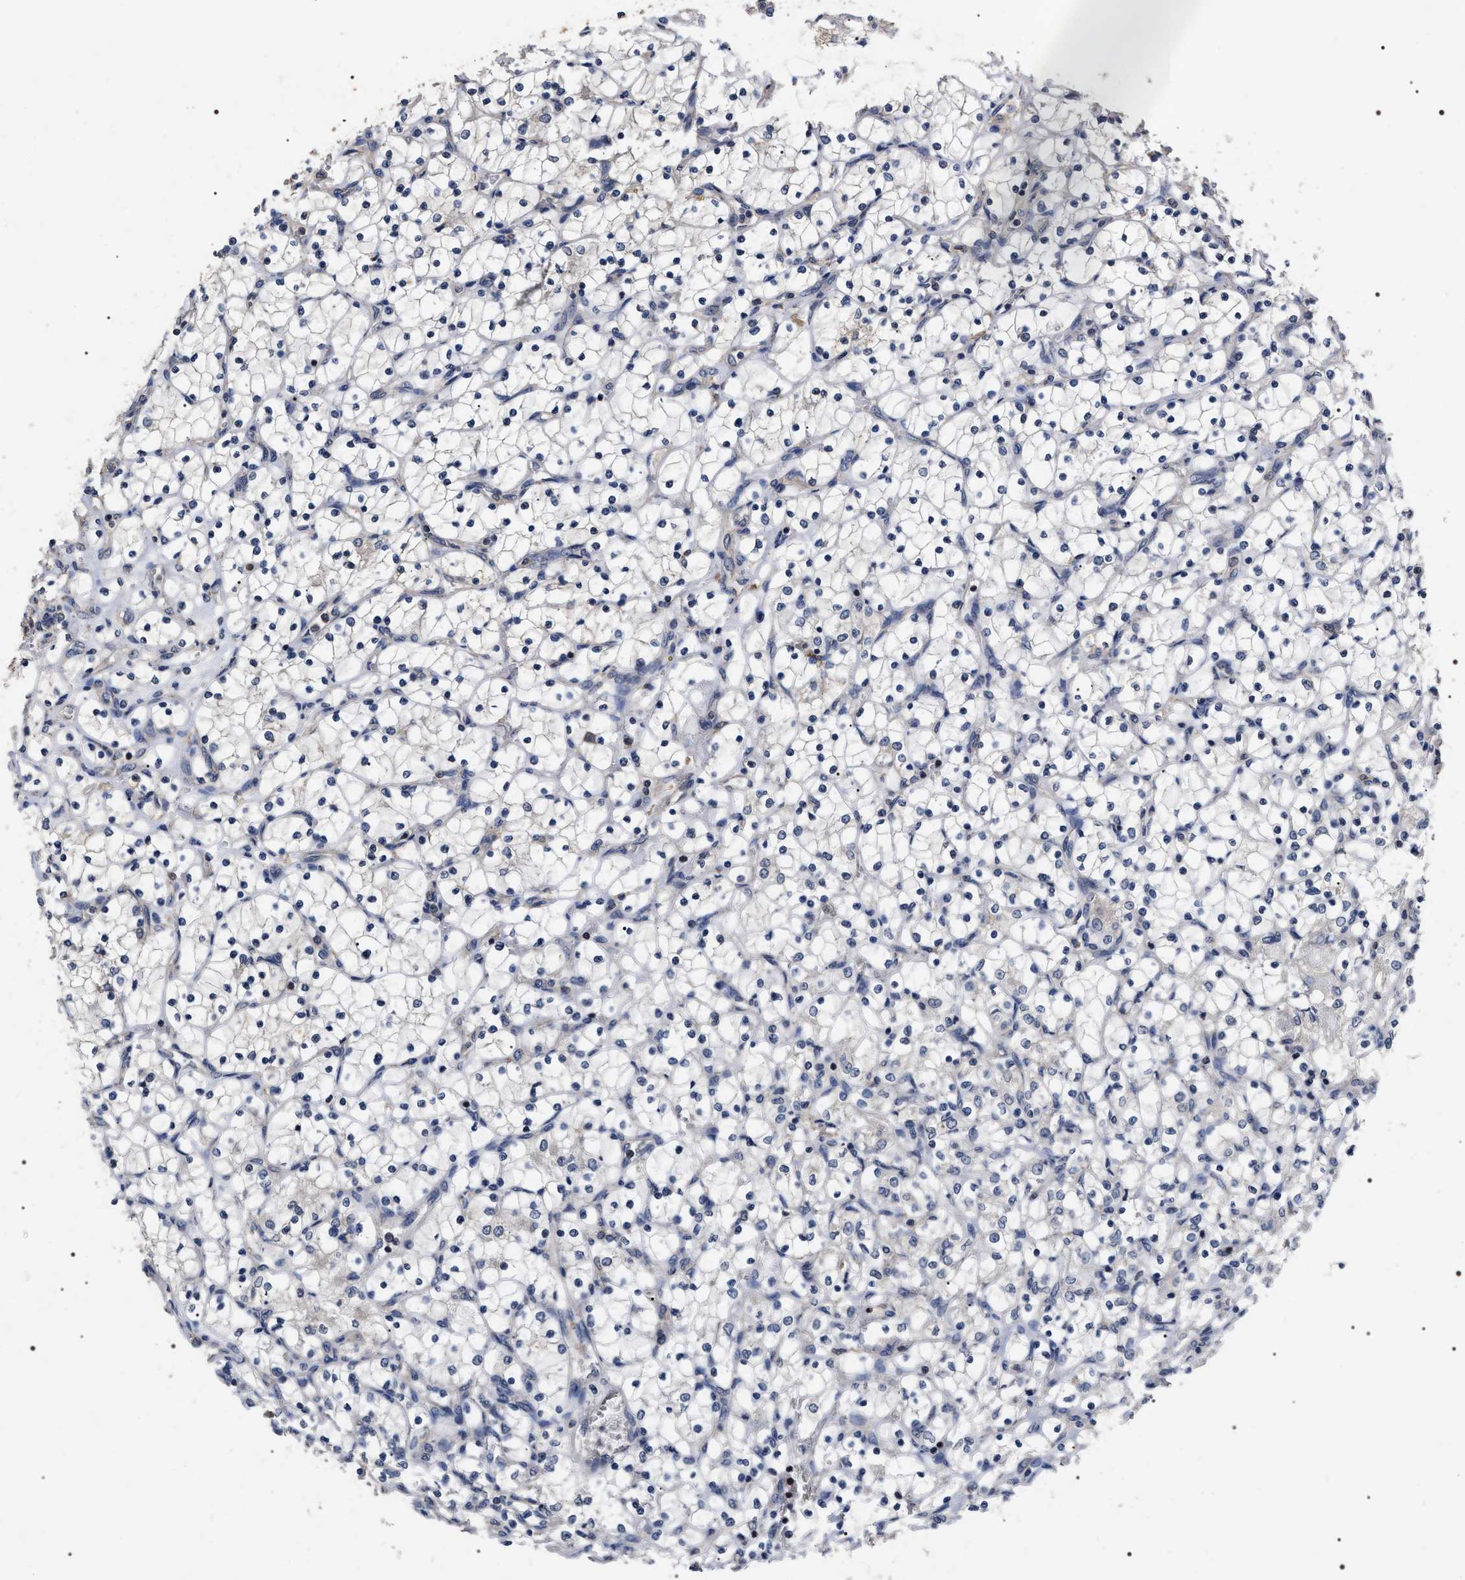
{"staining": {"intensity": "negative", "quantity": "none", "location": "none"}, "tissue": "renal cancer", "cell_type": "Tumor cells", "image_type": "cancer", "snomed": [{"axis": "morphology", "description": "Adenocarcinoma, NOS"}, {"axis": "topography", "description": "Kidney"}], "caption": "Tumor cells show no significant protein expression in renal adenocarcinoma. Brightfield microscopy of immunohistochemistry (IHC) stained with DAB (3,3'-diaminobenzidine) (brown) and hematoxylin (blue), captured at high magnification.", "gene": "UPF3A", "patient": {"sex": "female", "age": 69}}